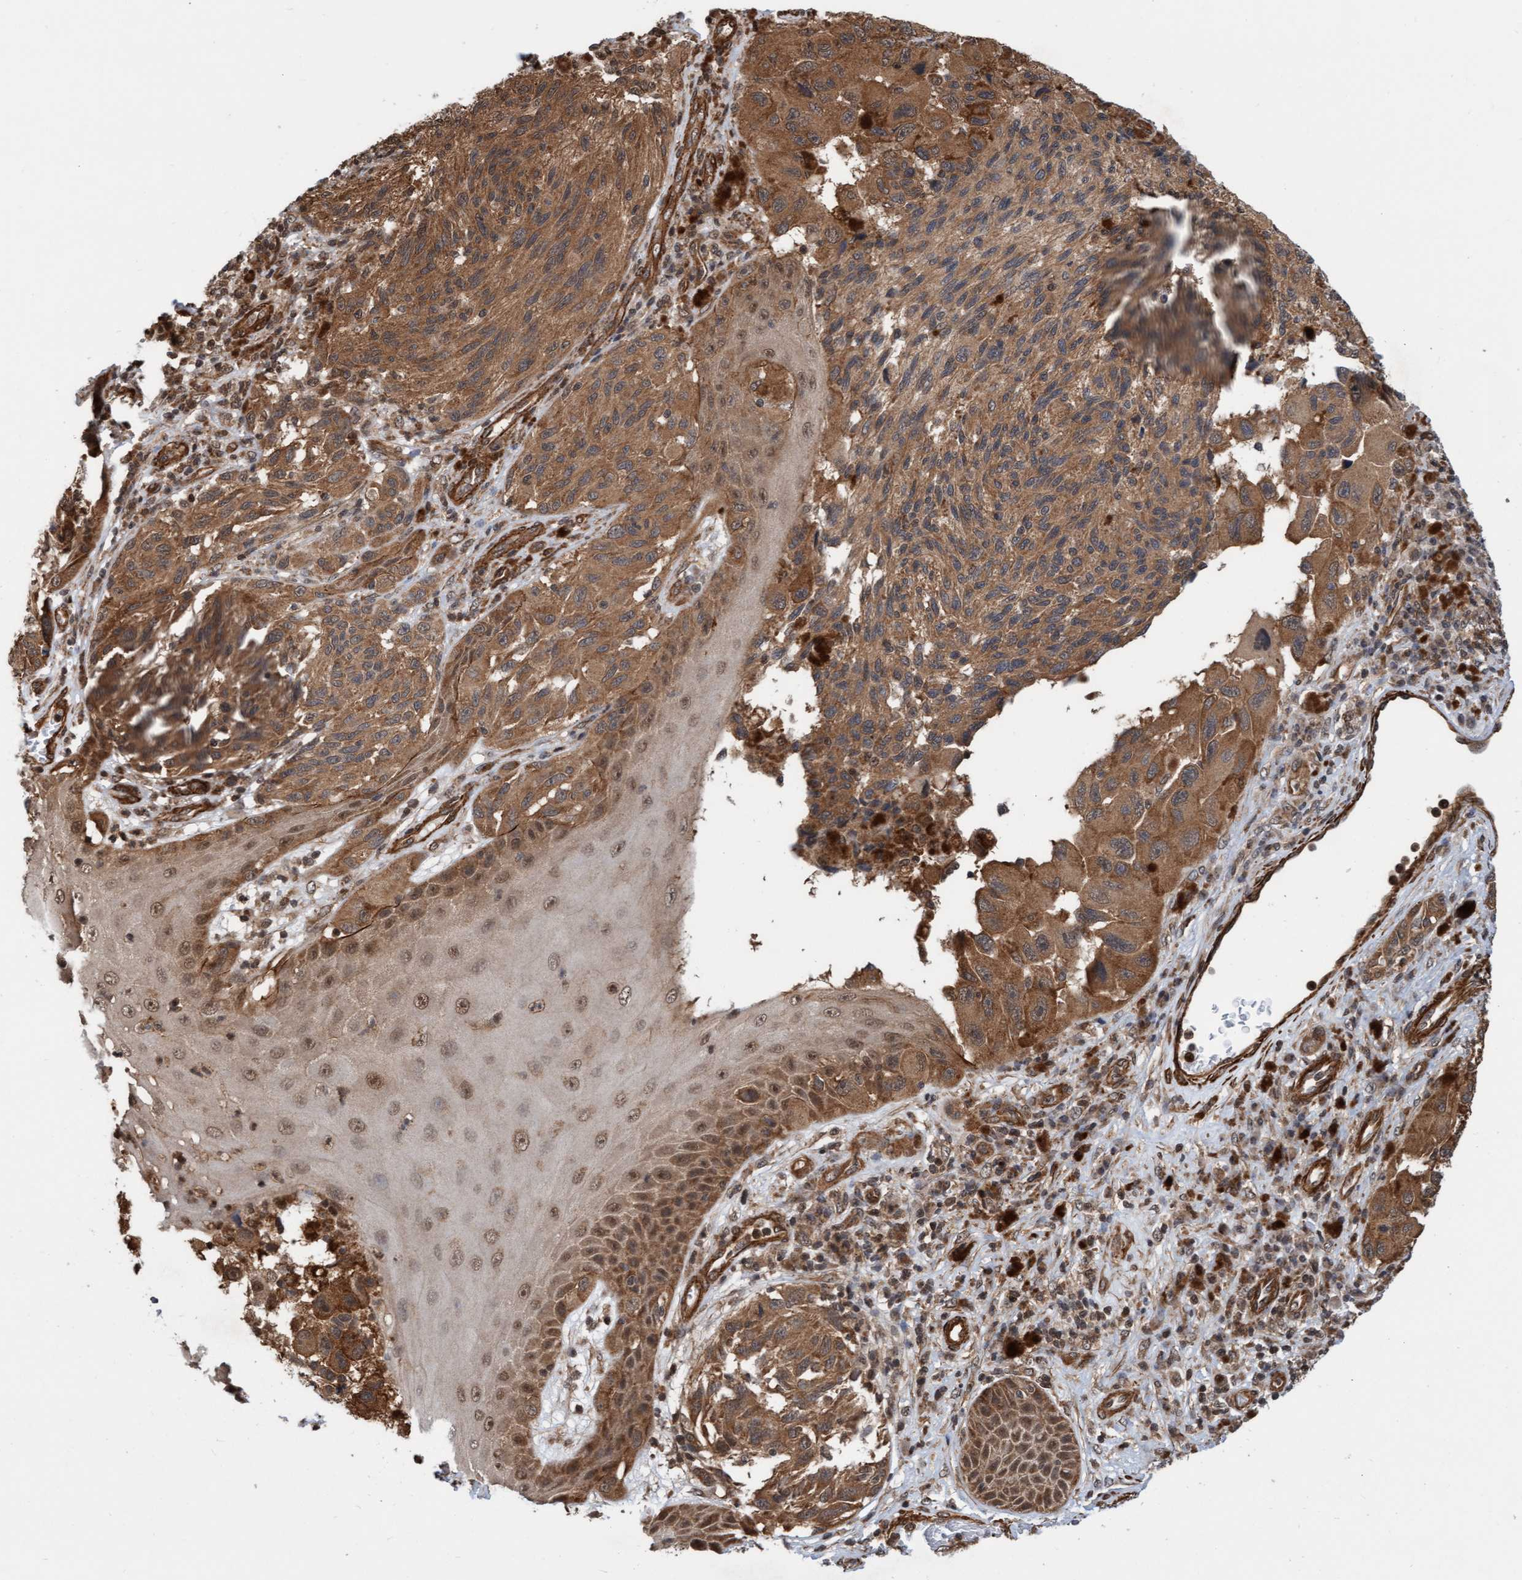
{"staining": {"intensity": "moderate", "quantity": ">75%", "location": "cytoplasmic/membranous"}, "tissue": "melanoma", "cell_type": "Tumor cells", "image_type": "cancer", "snomed": [{"axis": "morphology", "description": "Malignant melanoma, NOS"}, {"axis": "topography", "description": "Skin"}], "caption": "Melanoma stained with IHC displays moderate cytoplasmic/membranous staining in about >75% of tumor cells.", "gene": "STXBP4", "patient": {"sex": "female", "age": 73}}